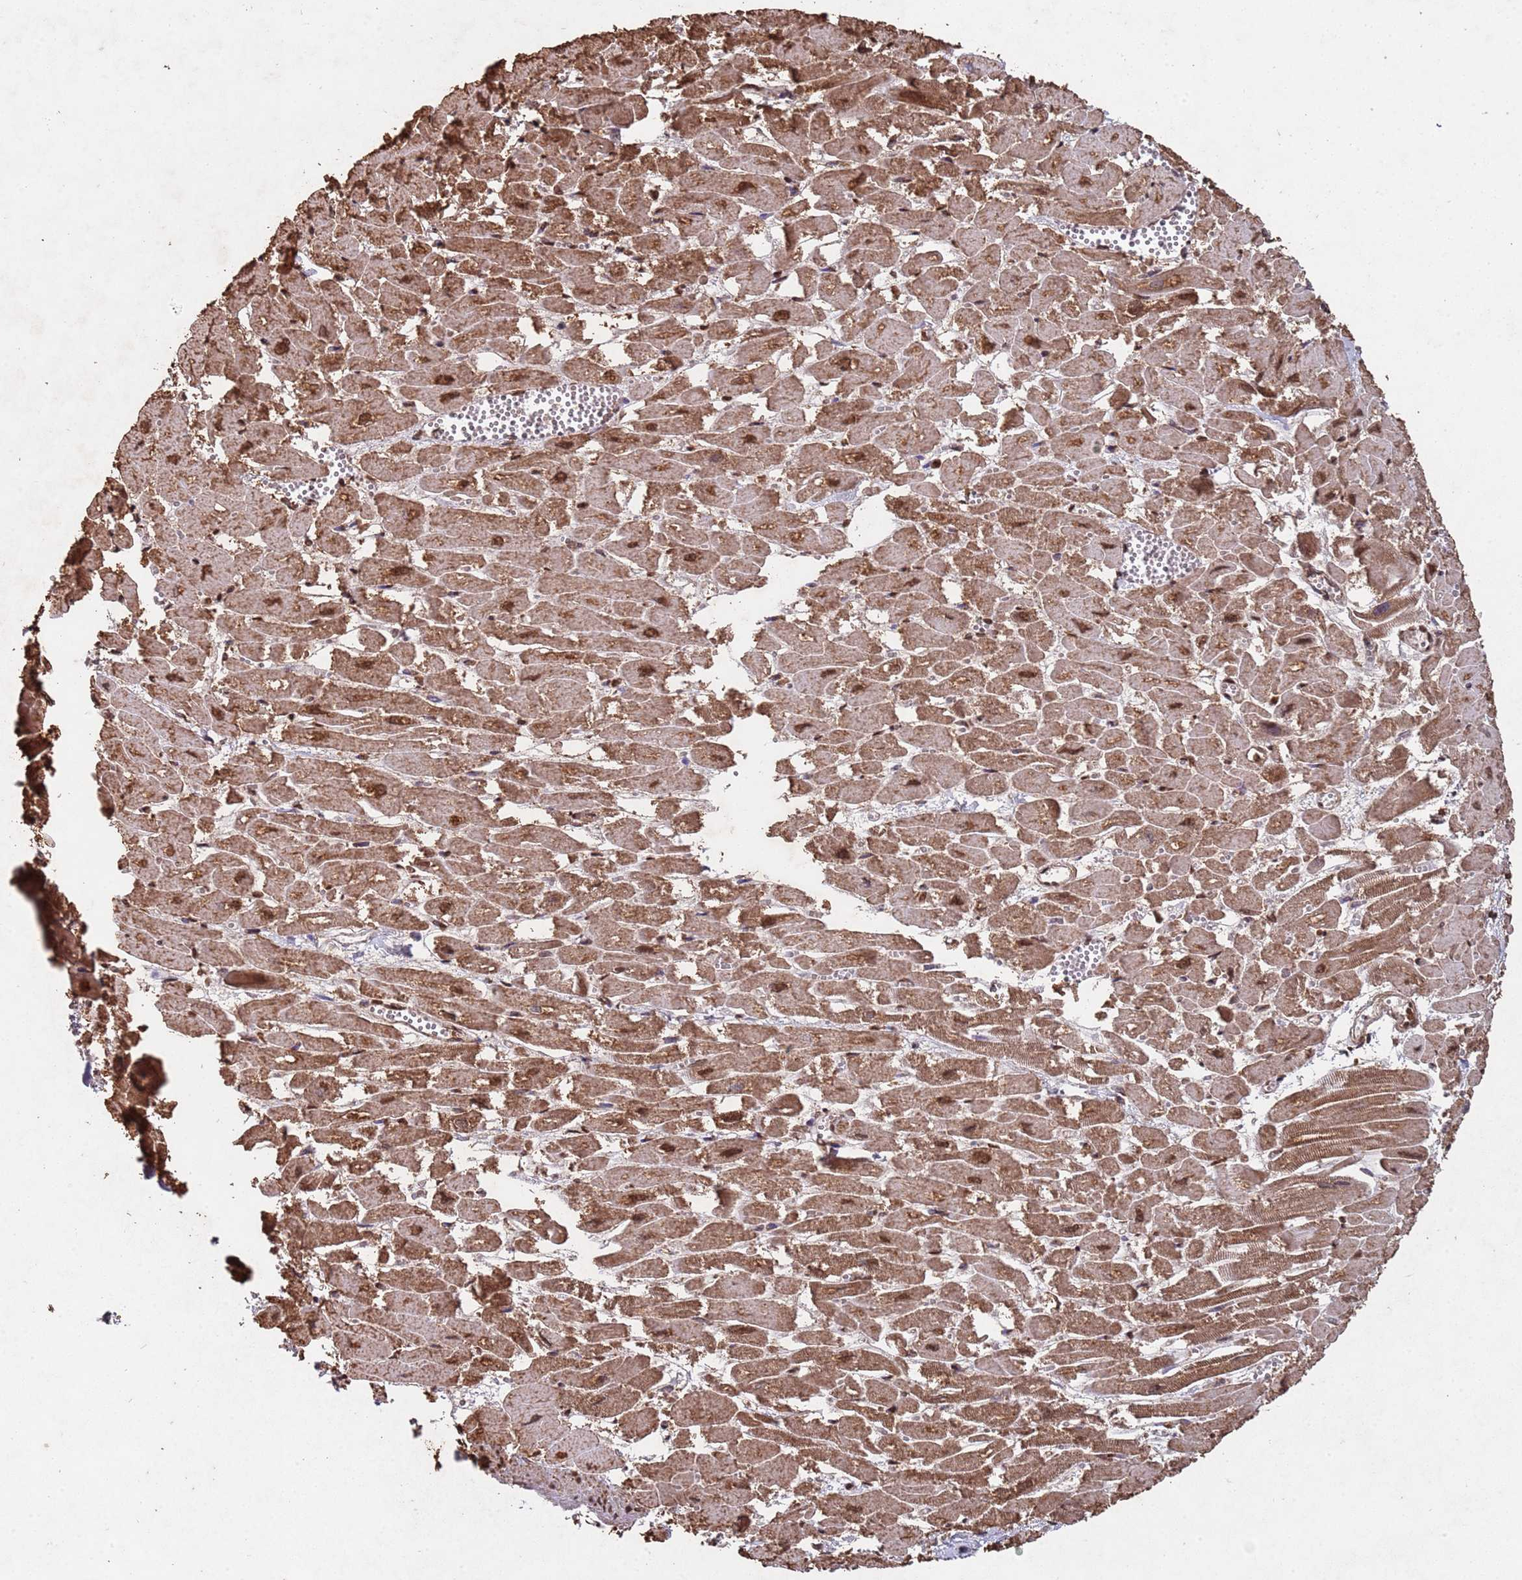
{"staining": {"intensity": "strong", "quantity": ">75%", "location": "cytoplasmic/membranous,nuclear"}, "tissue": "heart muscle", "cell_type": "Cardiomyocytes", "image_type": "normal", "snomed": [{"axis": "morphology", "description": "Normal tissue, NOS"}, {"axis": "topography", "description": "Heart"}], "caption": "DAB immunohistochemical staining of normal human heart muscle demonstrates strong cytoplasmic/membranous,nuclear protein staining in about >75% of cardiomyocytes. The staining was performed using DAB to visualize the protein expression in brown, while the nuclei were stained in blue with hematoxylin (Magnification: 20x).", "gene": "HDAC10", "patient": {"sex": "male", "age": 54}}